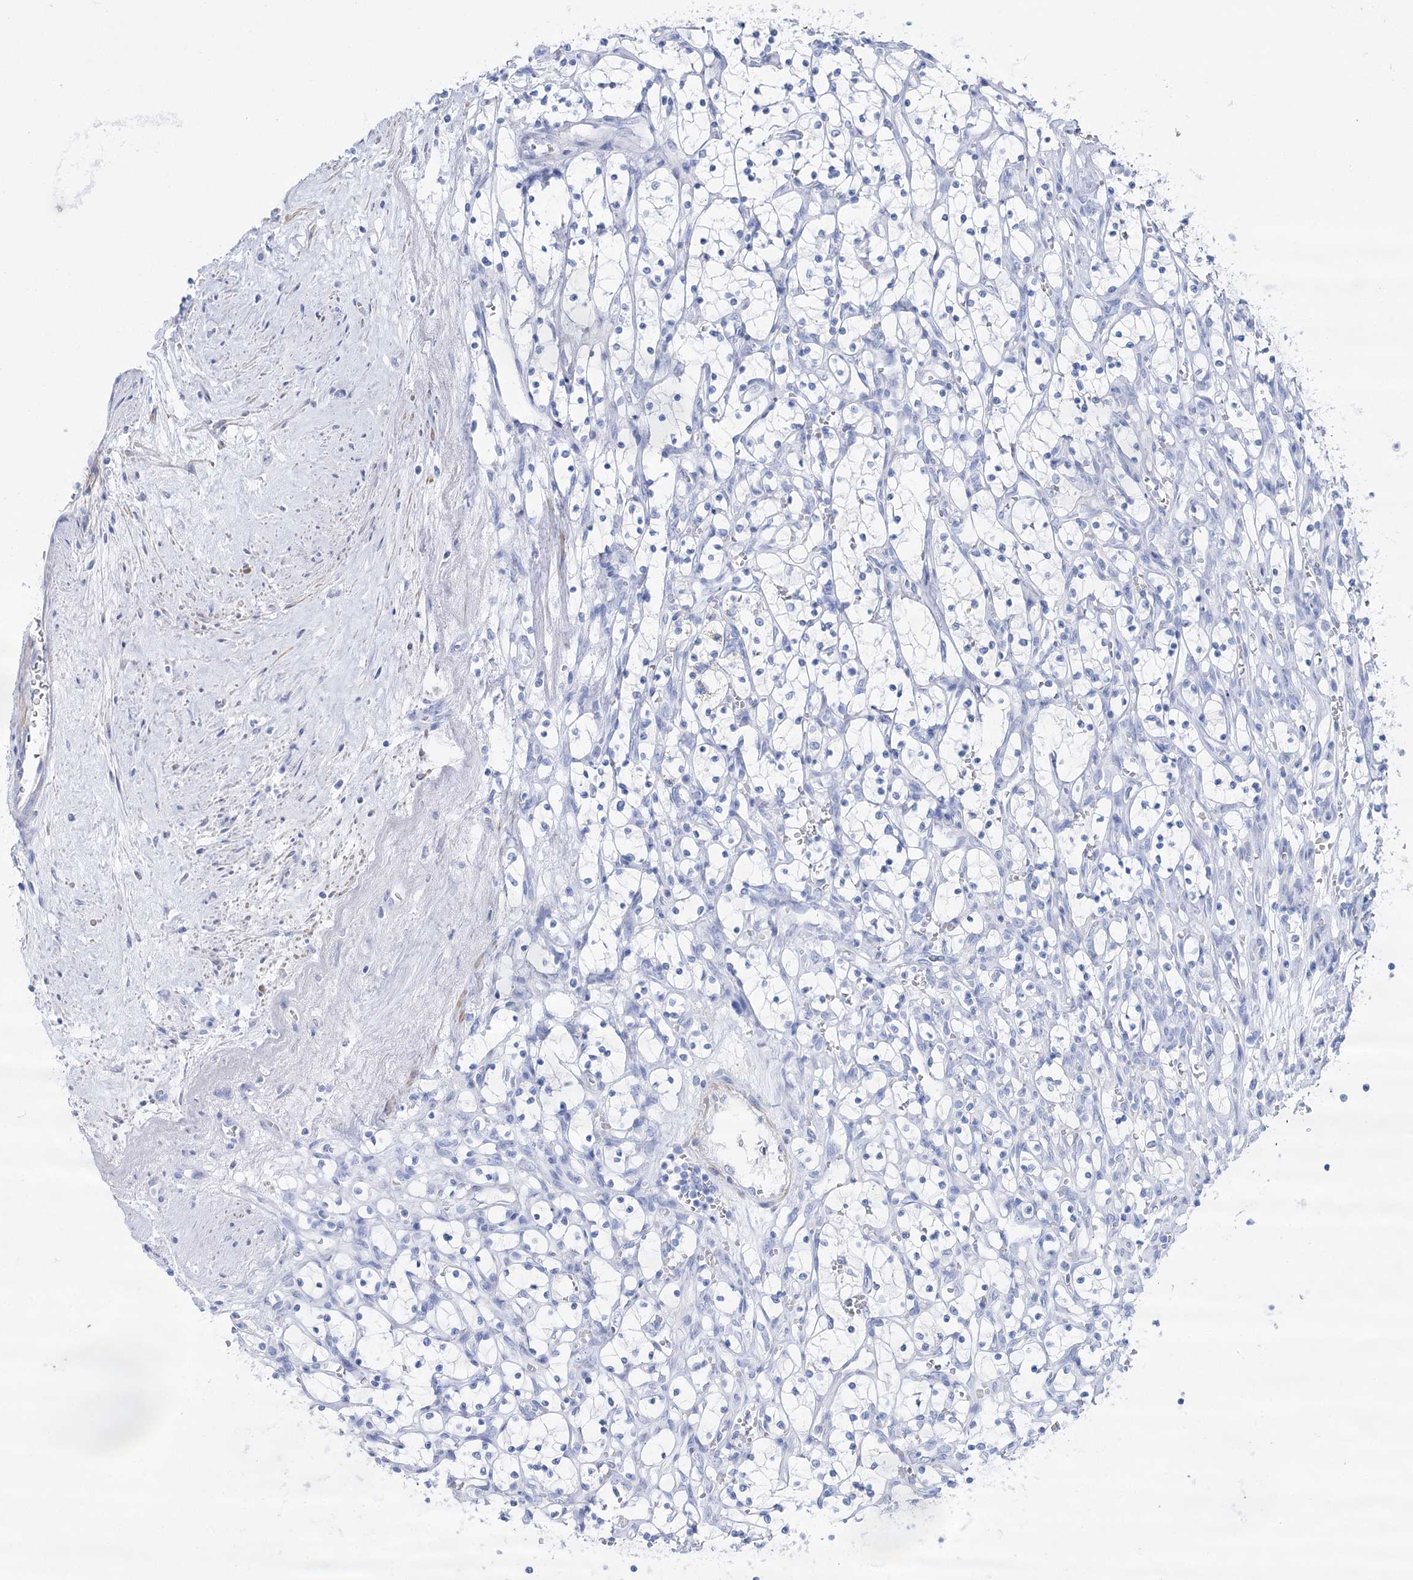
{"staining": {"intensity": "negative", "quantity": "none", "location": "none"}, "tissue": "renal cancer", "cell_type": "Tumor cells", "image_type": "cancer", "snomed": [{"axis": "morphology", "description": "Adenocarcinoma, NOS"}, {"axis": "topography", "description": "Kidney"}], "caption": "Tumor cells are negative for protein expression in human renal cancer. Brightfield microscopy of immunohistochemistry stained with DAB (3,3'-diaminobenzidine) (brown) and hematoxylin (blue), captured at high magnification.", "gene": "CSN3", "patient": {"sex": "female", "age": 69}}